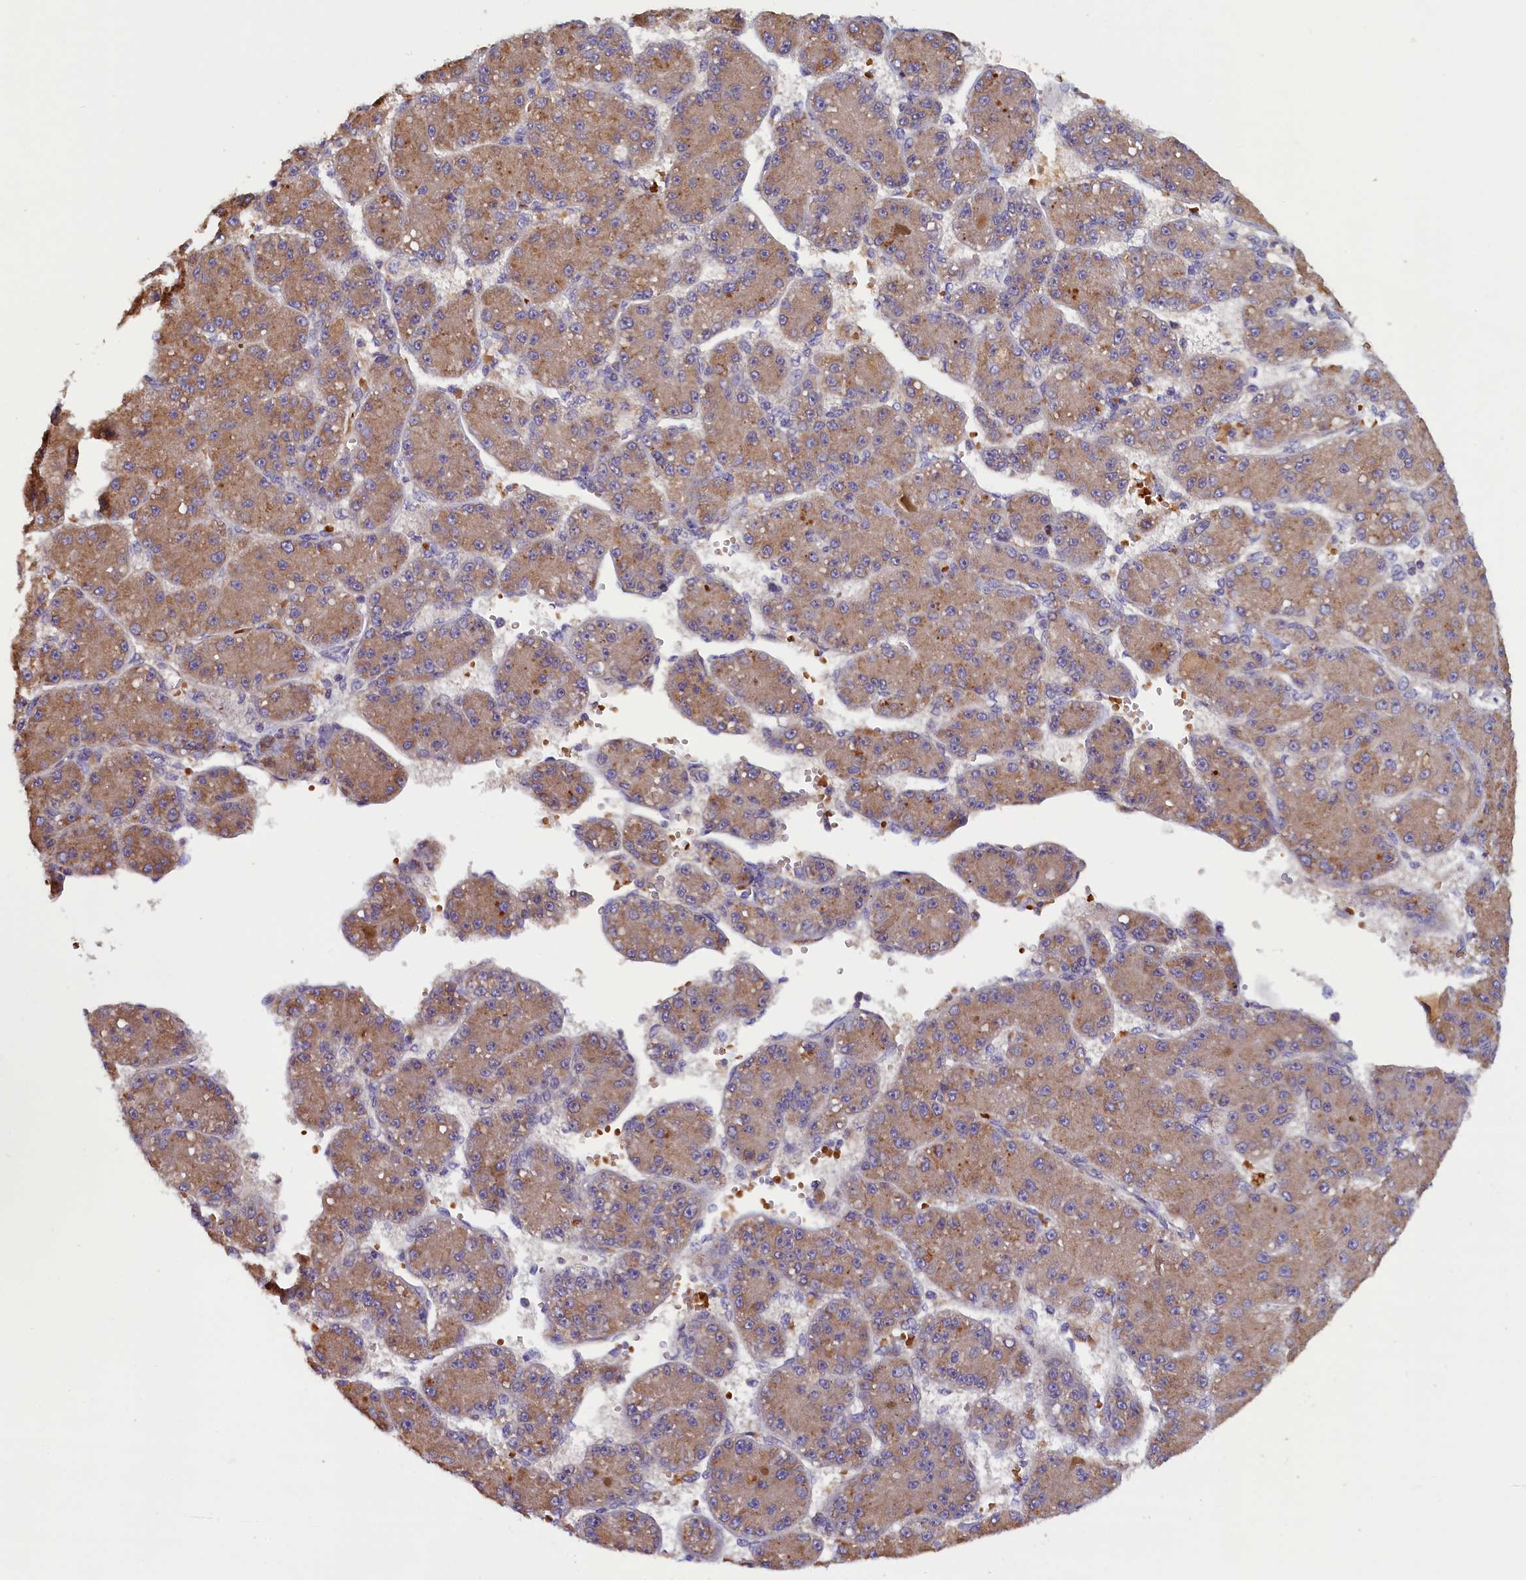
{"staining": {"intensity": "moderate", "quantity": ">75%", "location": "cytoplasmic/membranous"}, "tissue": "liver cancer", "cell_type": "Tumor cells", "image_type": "cancer", "snomed": [{"axis": "morphology", "description": "Carcinoma, Hepatocellular, NOS"}, {"axis": "topography", "description": "Liver"}], "caption": "High-magnification brightfield microscopy of liver hepatocellular carcinoma stained with DAB (brown) and counterstained with hematoxylin (blue). tumor cells exhibit moderate cytoplasmic/membranous positivity is present in about>75% of cells.", "gene": "CCDC9B", "patient": {"sex": "male", "age": 67}}